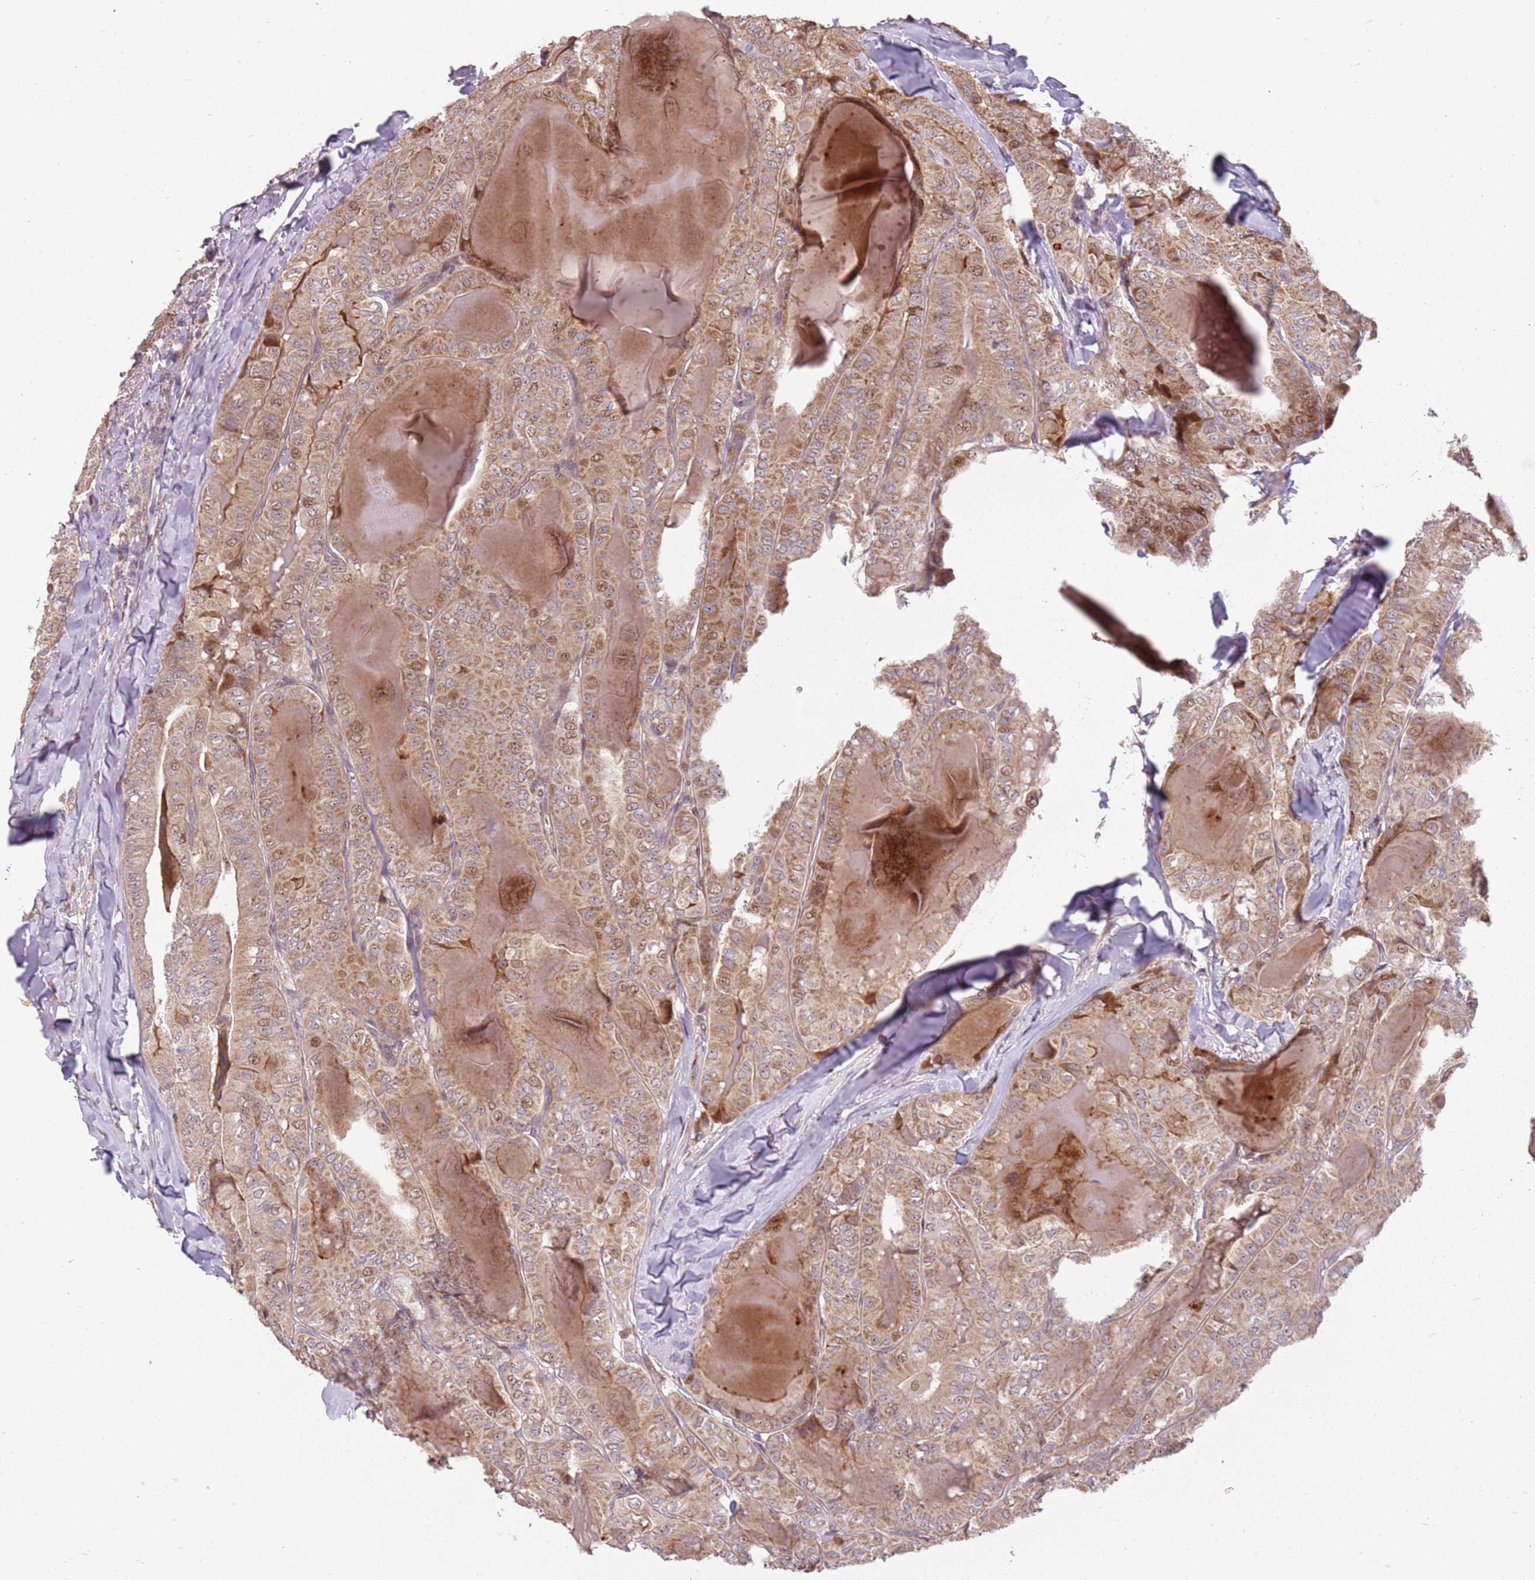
{"staining": {"intensity": "moderate", "quantity": ">75%", "location": "cytoplasmic/membranous,nuclear"}, "tissue": "thyroid cancer", "cell_type": "Tumor cells", "image_type": "cancer", "snomed": [{"axis": "morphology", "description": "Papillary adenocarcinoma, NOS"}, {"axis": "topography", "description": "Thyroid gland"}], "caption": "Immunohistochemistry of papillary adenocarcinoma (thyroid) exhibits medium levels of moderate cytoplasmic/membranous and nuclear staining in approximately >75% of tumor cells.", "gene": "CHURC1", "patient": {"sex": "female", "age": 68}}